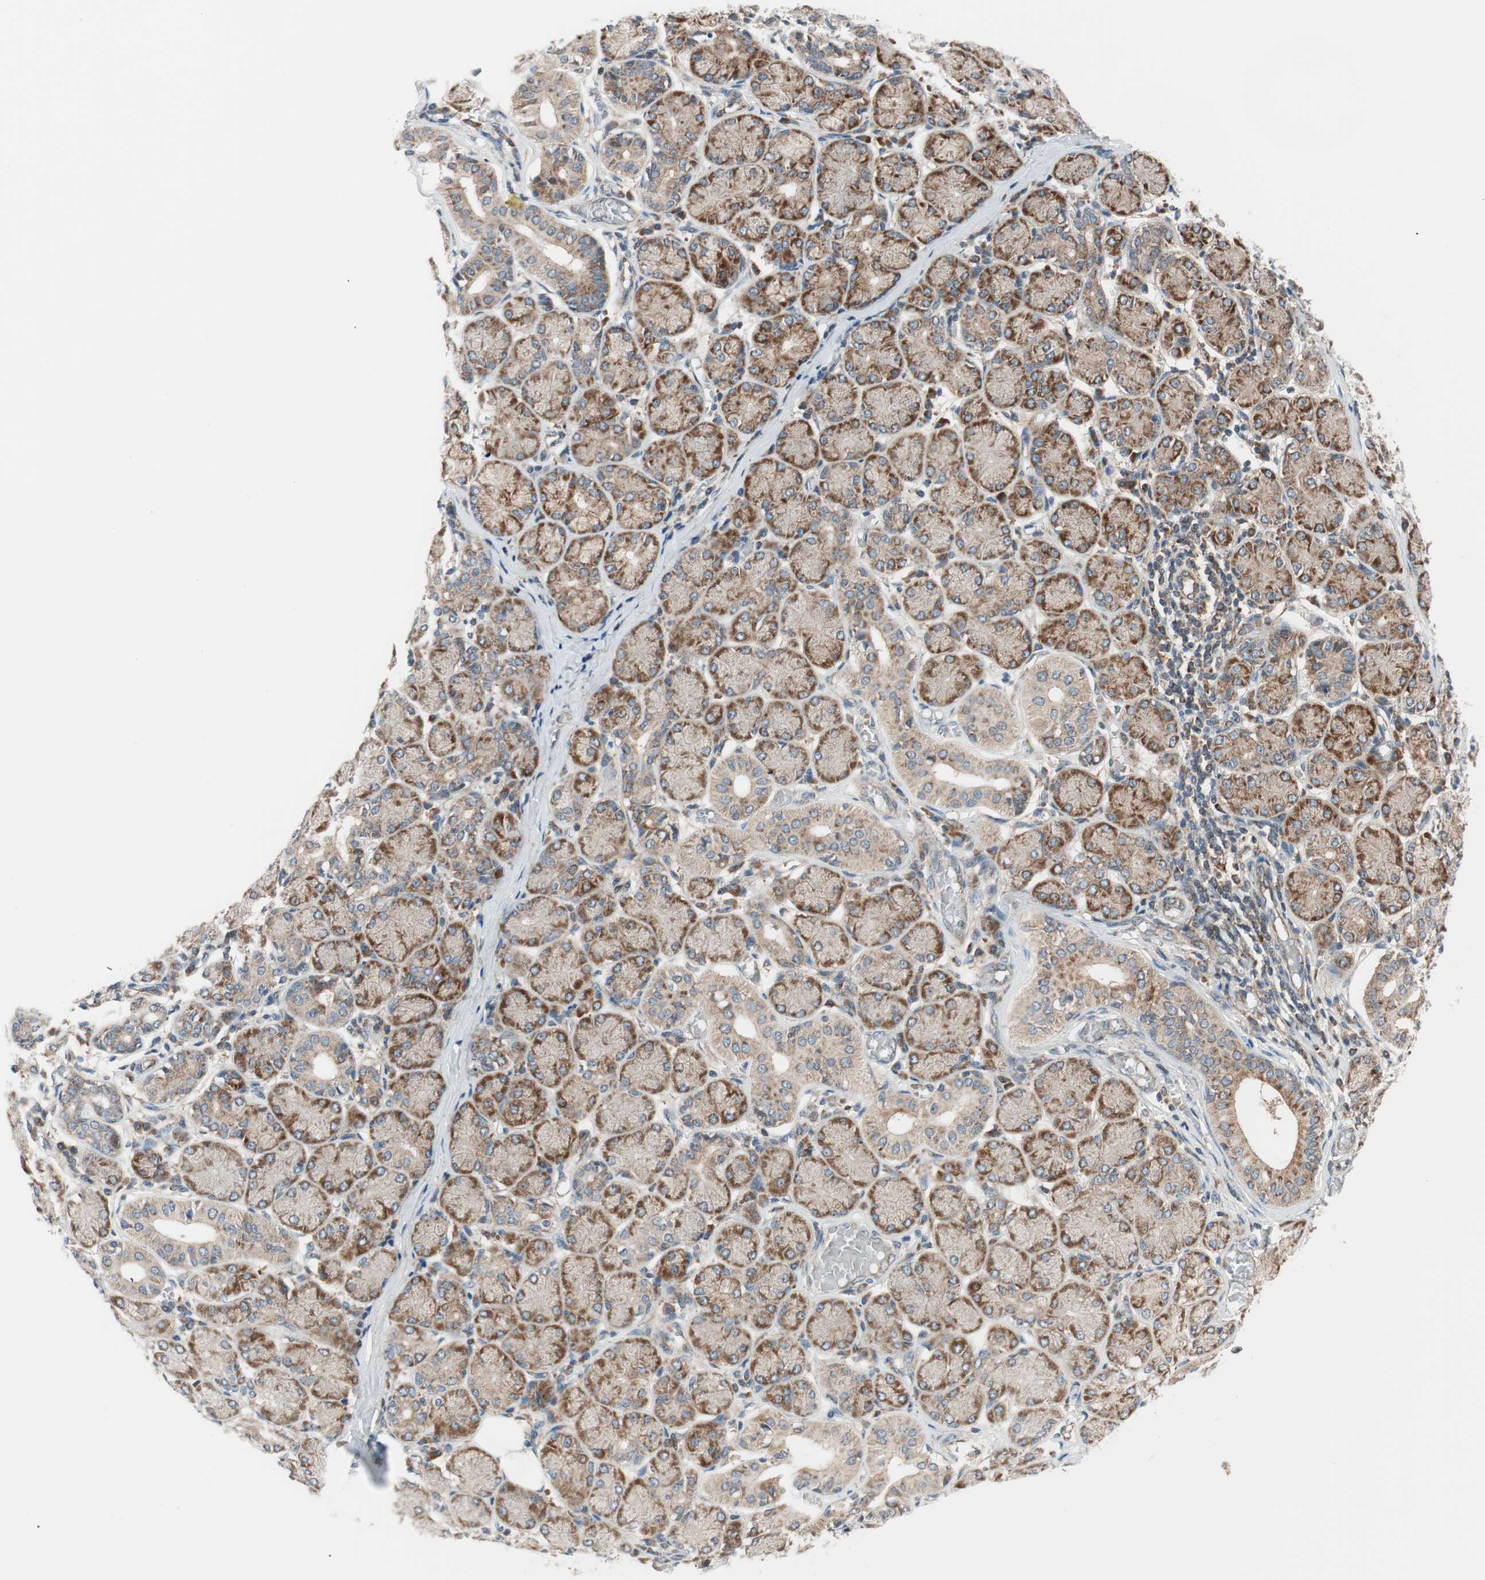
{"staining": {"intensity": "moderate", "quantity": ">75%", "location": "cytoplasmic/membranous"}, "tissue": "salivary gland", "cell_type": "Glandular cells", "image_type": "normal", "snomed": [{"axis": "morphology", "description": "Normal tissue, NOS"}, {"axis": "topography", "description": "Salivary gland"}], "caption": "IHC of unremarkable salivary gland reveals medium levels of moderate cytoplasmic/membranous positivity in approximately >75% of glandular cells. (brown staining indicates protein expression, while blue staining denotes nuclei).", "gene": "ABI1", "patient": {"sex": "female", "age": 24}}